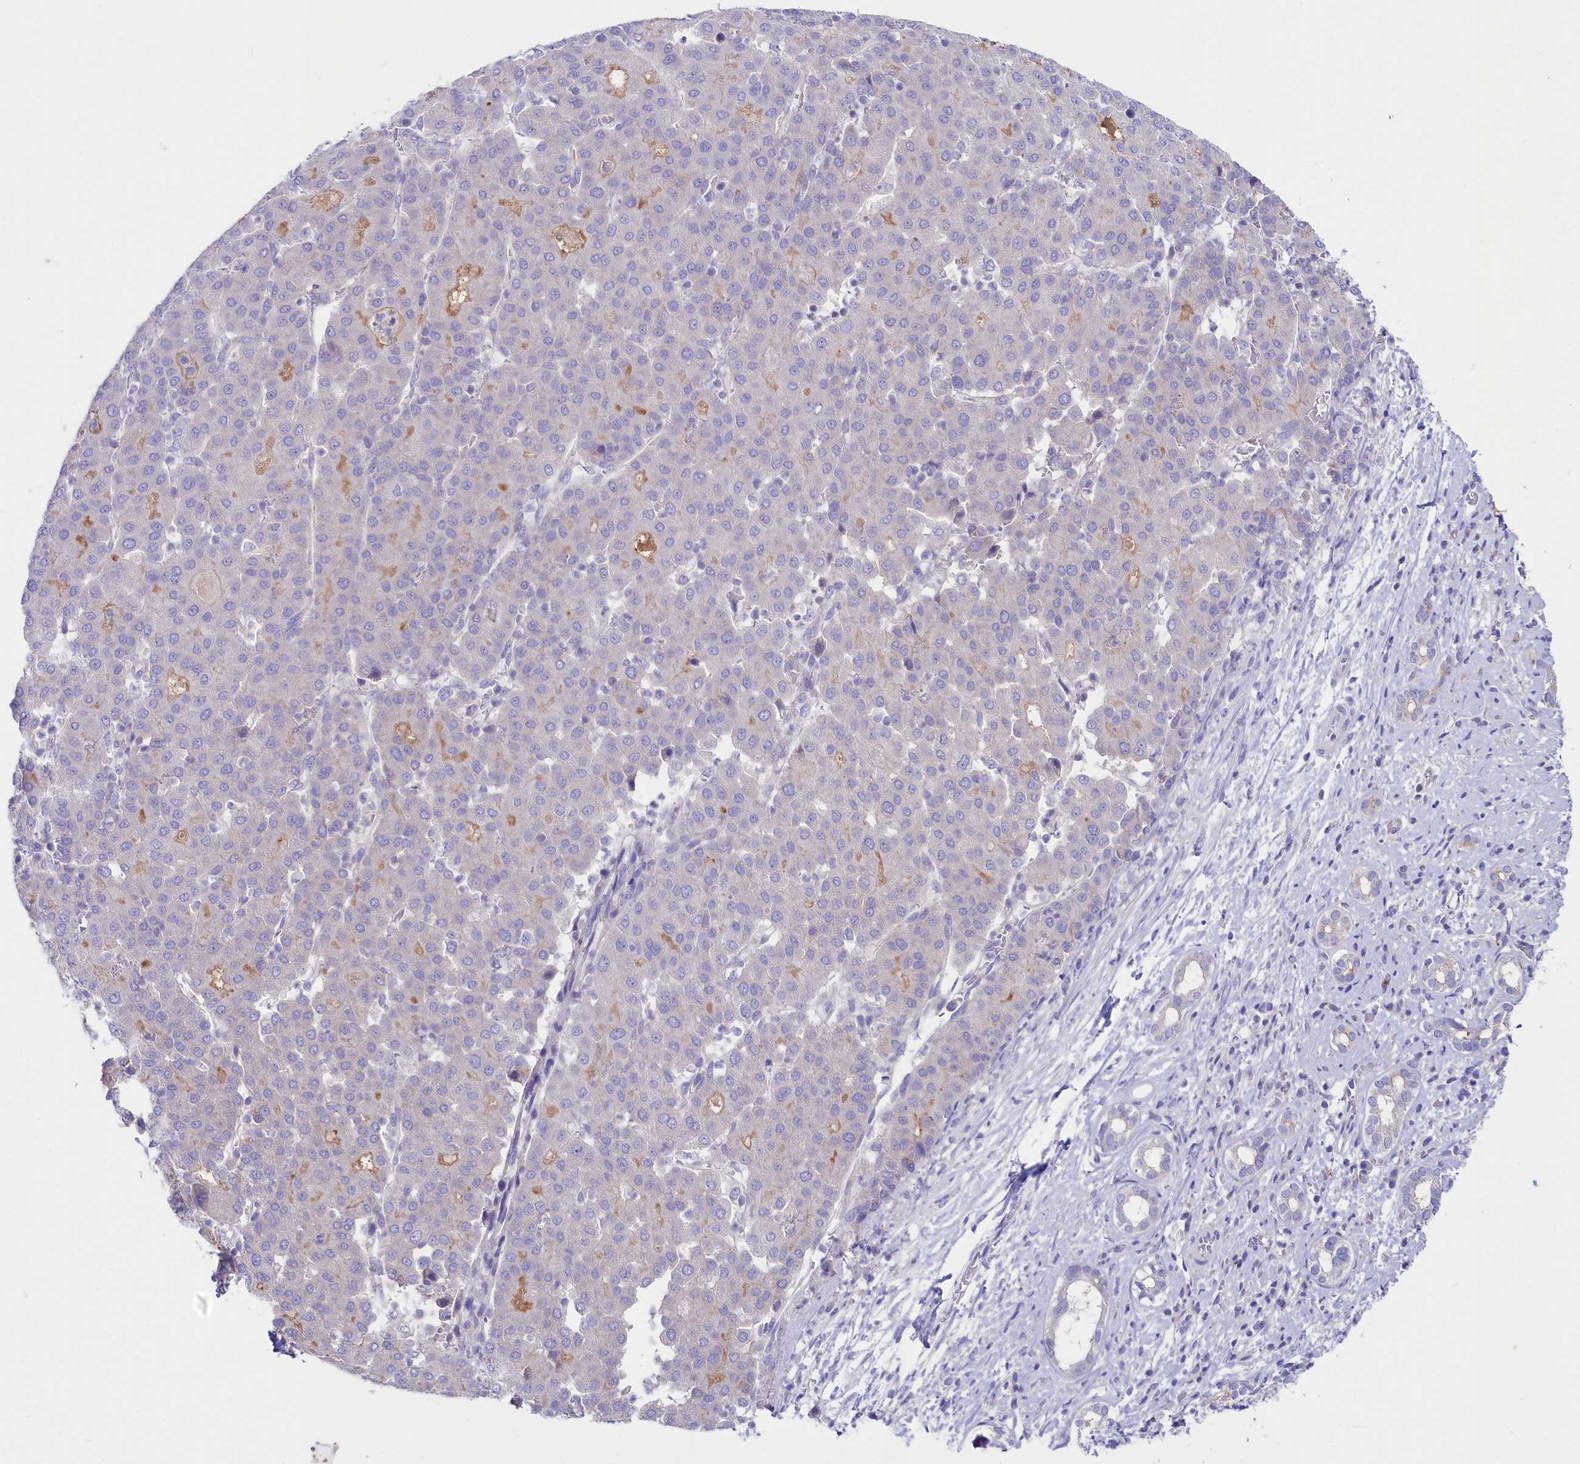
{"staining": {"intensity": "moderate", "quantity": "<25%", "location": "cytoplasmic/membranous"}, "tissue": "liver cancer", "cell_type": "Tumor cells", "image_type": "cancer", "snomed": [{"axis": "morphology", "description": "Carcinoma, Hepatocellular, NOS"}, {"axis": "topography", "description": "Liver"}], "caption": "Immunohistochemical staining of human liver cancer demonstrates low levels of moderate cytoplasmic/membranous protein positivity in approximately <25% of tumor cells. (brown staining indicates protein expression, while blue staining denotes nuclei).", "gene": "VPS26B", "patient": {"sex": "male", "age": 65}}